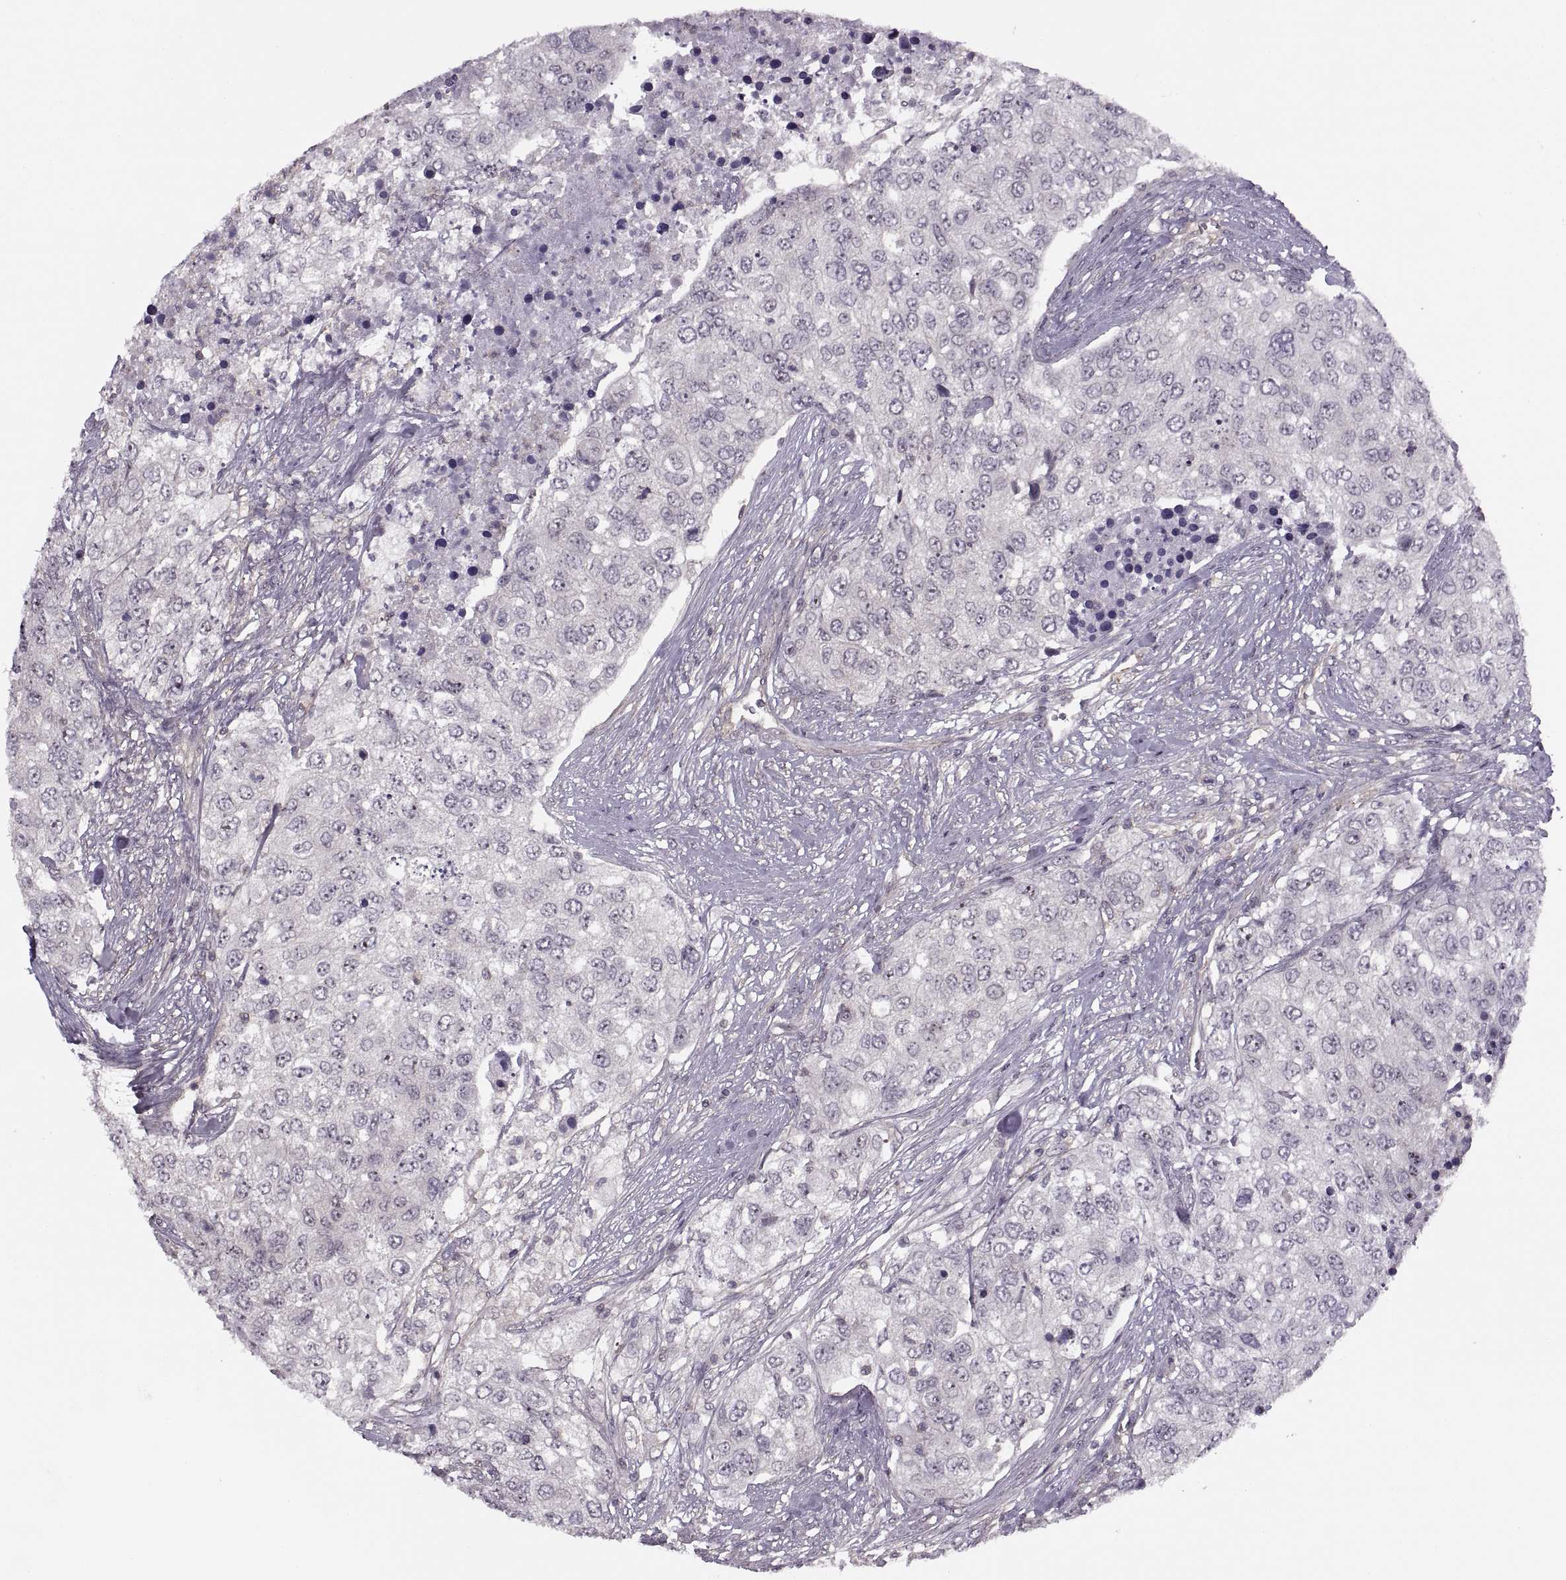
{"staining": {"intensity": "negative", "quantity": "none", "location": "none"}, "tissue": "urothelial cancer", "cell_type": "Tumor cells", "image_type": "cancer", "snomed": [{"axis": "morphology", "description": "Urothelial carcinoma, High grade"}, {"axis": "topography", "description": "Urinary bladder"}], "caption": "A high-resolution histopathology image shows IHC staining of urothelial carcinoma (high-grade), which exhibits no significant staining in tumor cells.", "gene": "LUZP2", "patient": {"sex": "female", "age": 78}}